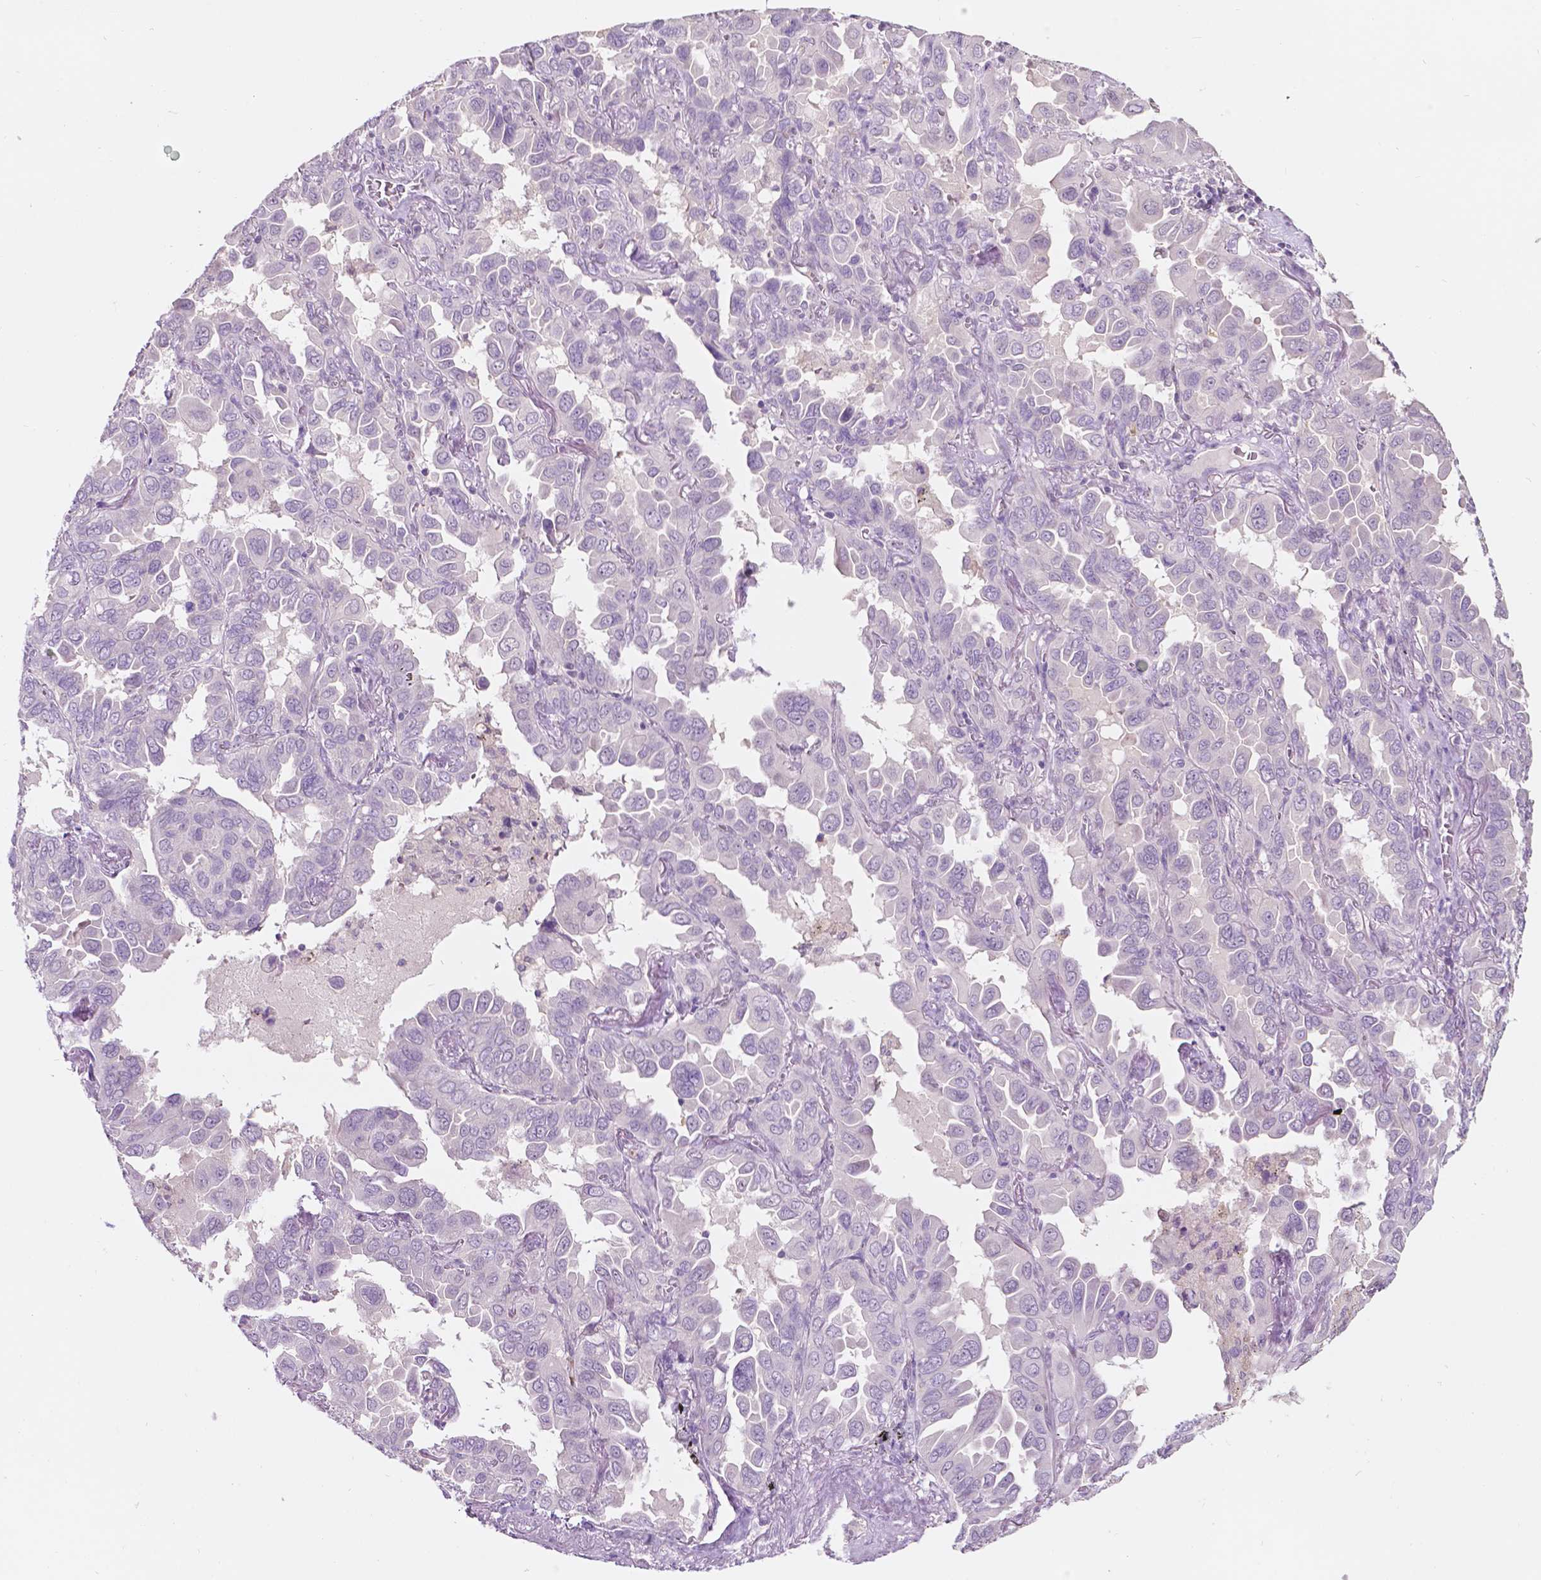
{"staining": {"intensity": "moderate", "quantity": "<25%", "location": "cytoplasmic/membranous"}, "tissue": "lung cancer", "cell_type": "Tumor cells", "image_type": "cancer", "snomed": [{"axis": "morphology", "description": "Adenocarcinoma, NOS"}, {"axis": "topography", "description": "Lung"}], "caption": "Immunohistochemical staining of adenocarcinoma (lung) exhibits low levels of moderate cytoplasmic/membranous protein staining in about <25% of tumor cells.", "gene": "TM6SF2", "patient": {"sex": "male", "age": 64}}